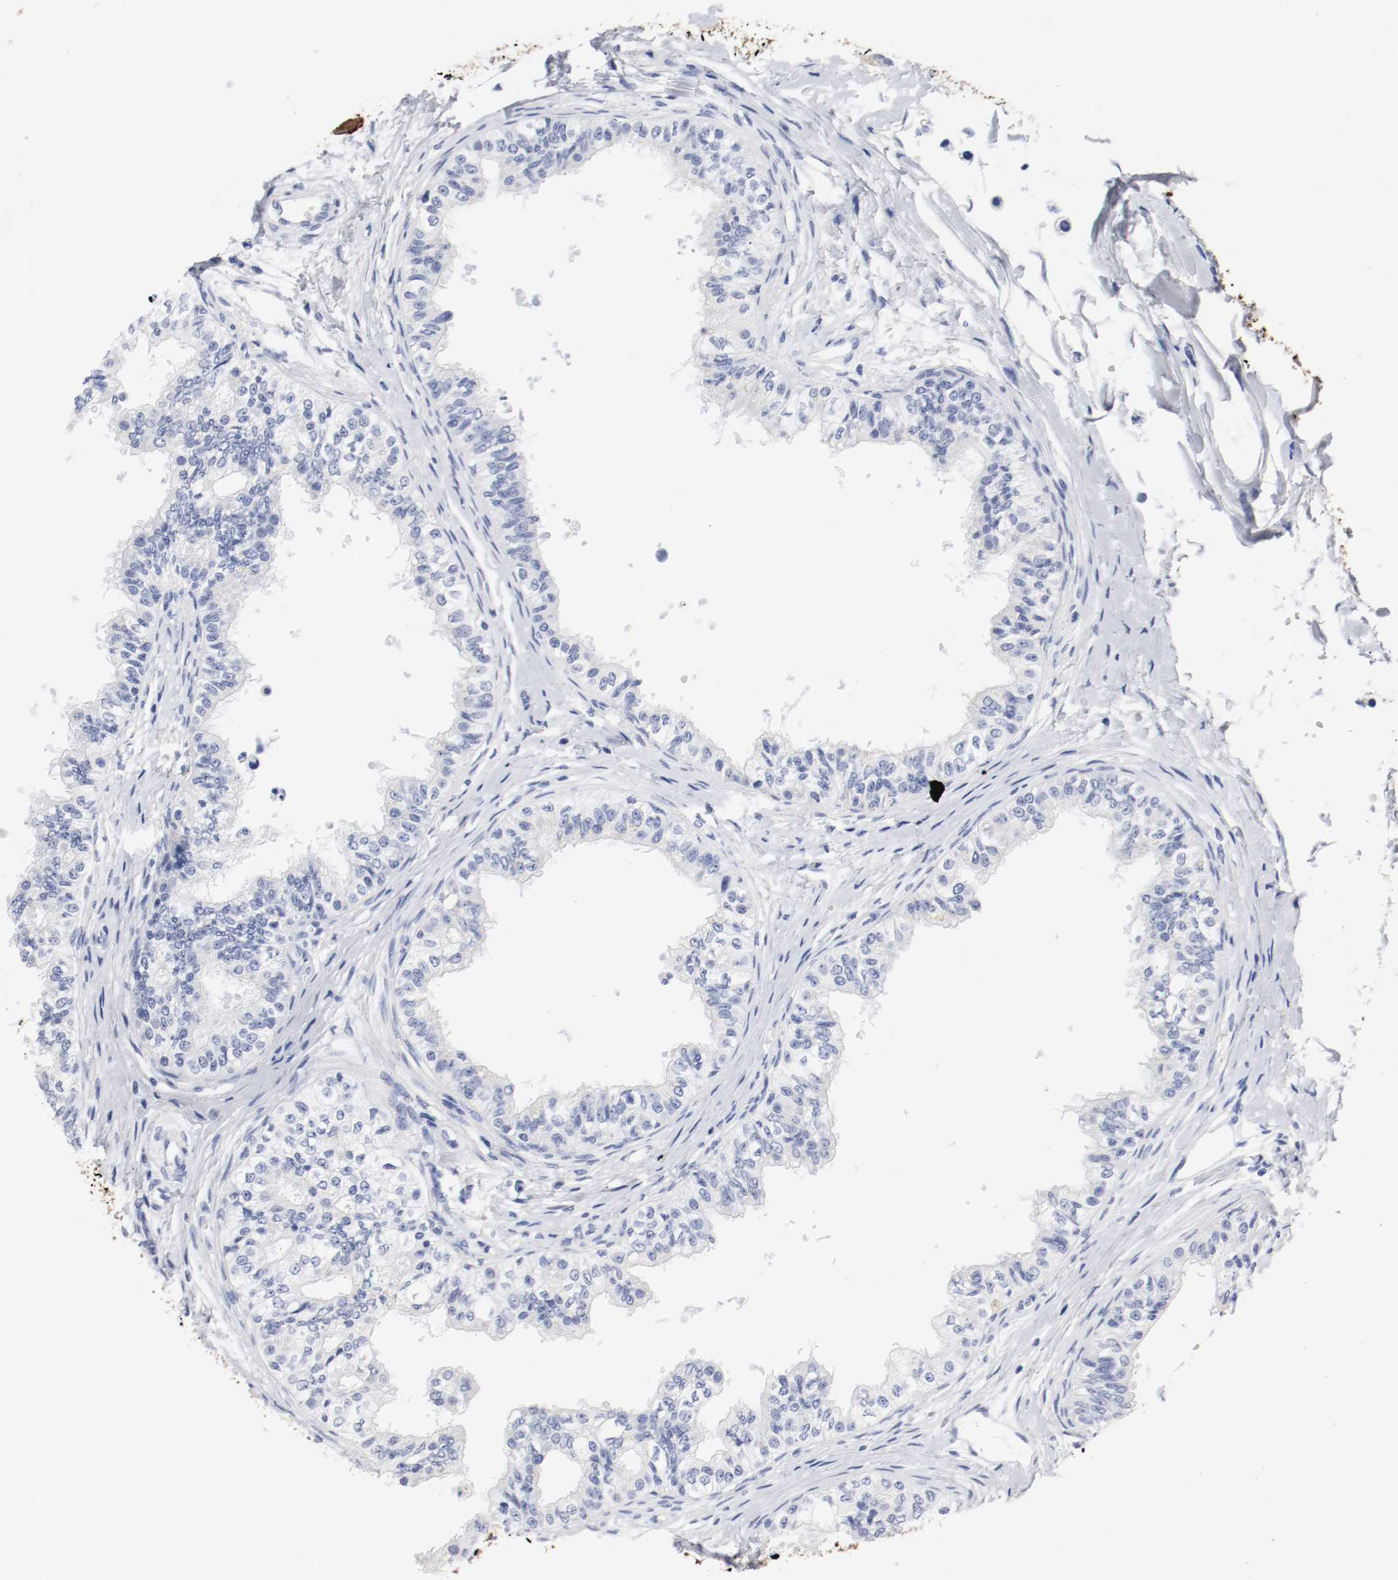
{"staining": {"intensity": "negative", "quantity": "none", "location": "none"}, "tissue": "epididymis", "cell_type": "Glandular cells", "image_type": "normal", "snomed": [{"axis": "morphology", "description": "Normal tissue, NOS"}, {"axis": "morphology", "description": "Adenocarcinoma, metastatic, NOS"}, {"axis": "topography", "description": "Testis"}, {"axis": "topography", "description": "Epididymis"}], "caption": "There is no significant staining in glandular cells of epididymis. (Stains: DAB (3,3'-diaminobenzidine) IHC with hematoxylin counter stain, Microscopy: brightfield microscopy at high magnification).", "gene": "GAD1", "patient": {"sex": "male", "age": 26}}